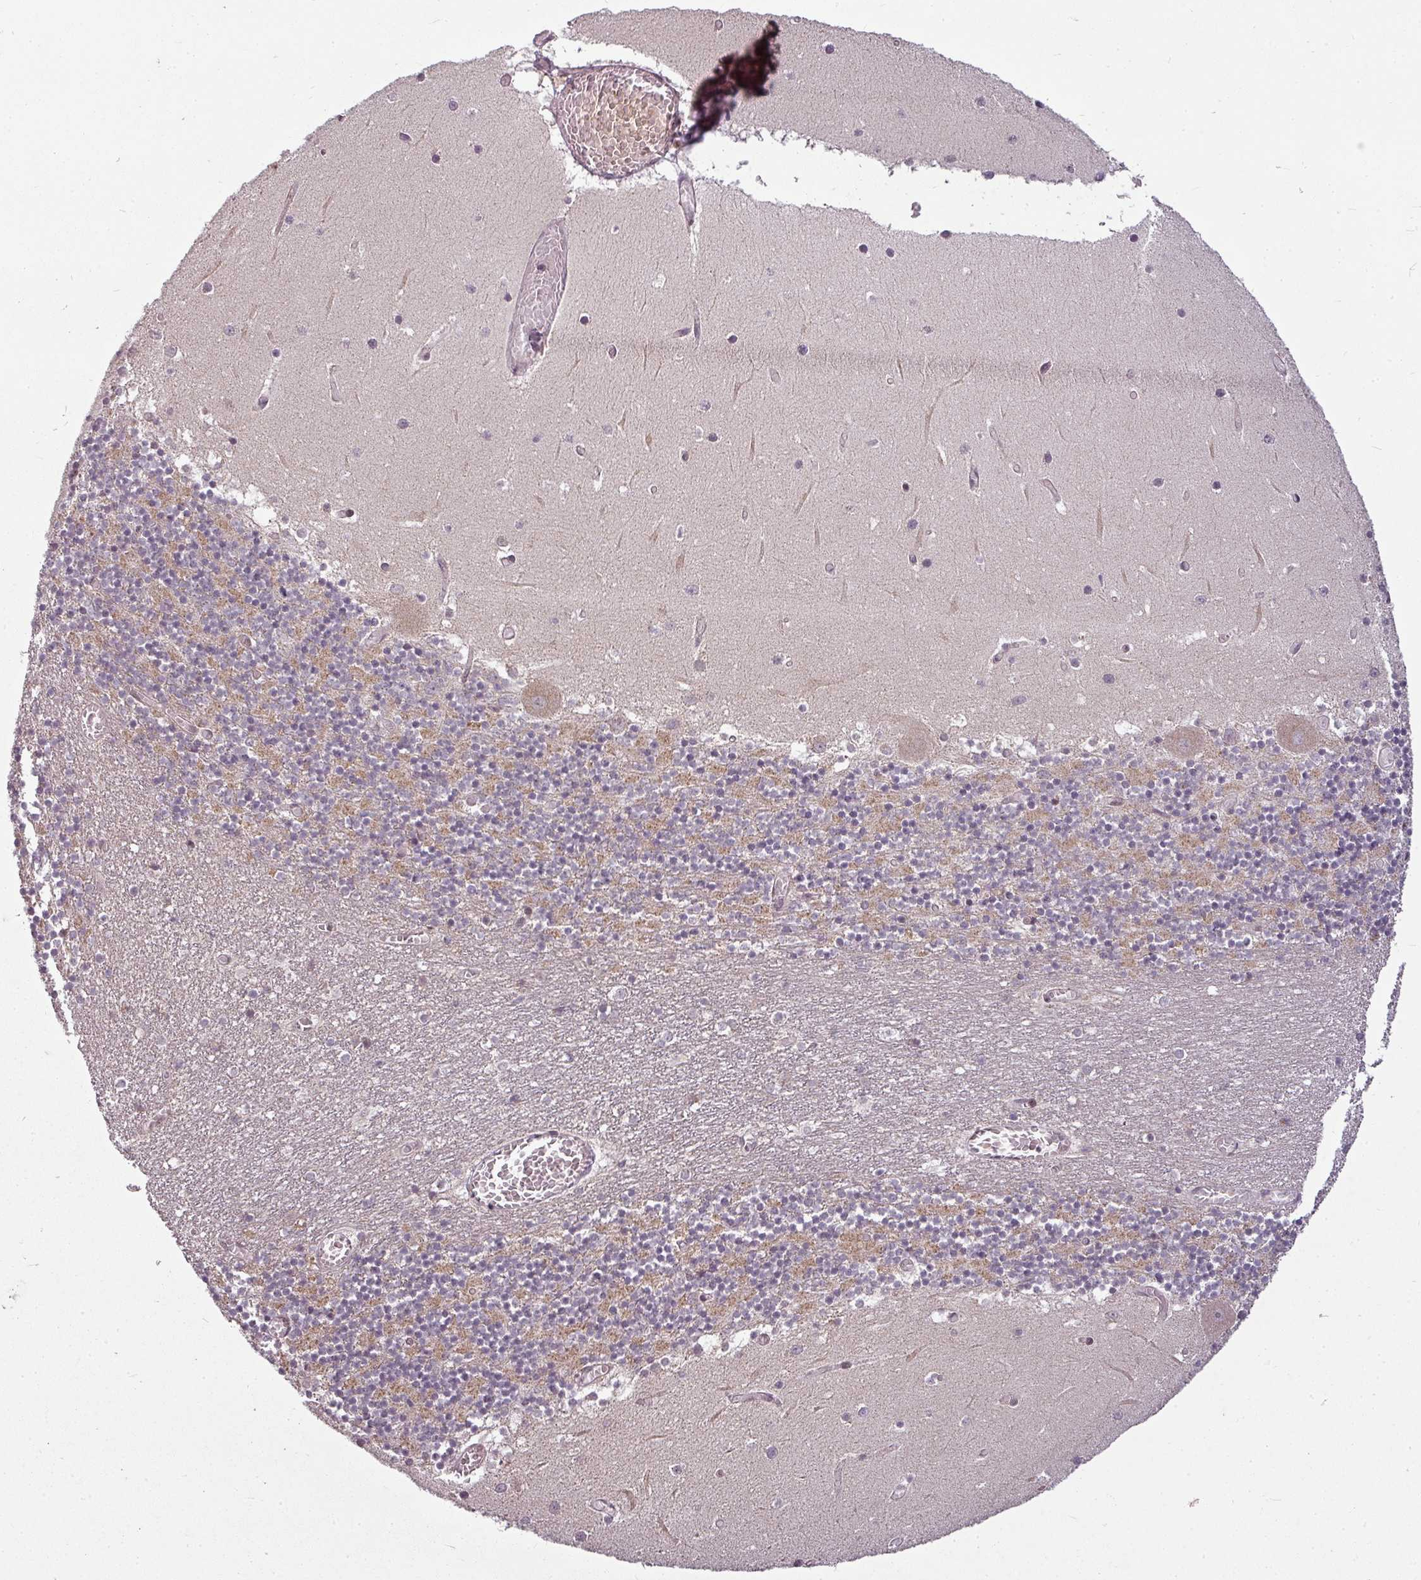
{"staining": {"intensity": "negative", "quantity": "none", "location": "none"}, "tissue": "cerebellum", "cell_type": "Cells in granular layer", "image_type": "normal", "snomed": [{"axis": "morphology", "description": "Normal tissue, NOS"}, {"axis": "topography", "description": "Cerebellum"}], "caption": "The image exhibits no significant positivity in cells in granular layer of cerebellum.", "gene": "CLIC1", "patient": {"sex": "female", "age": 28}}